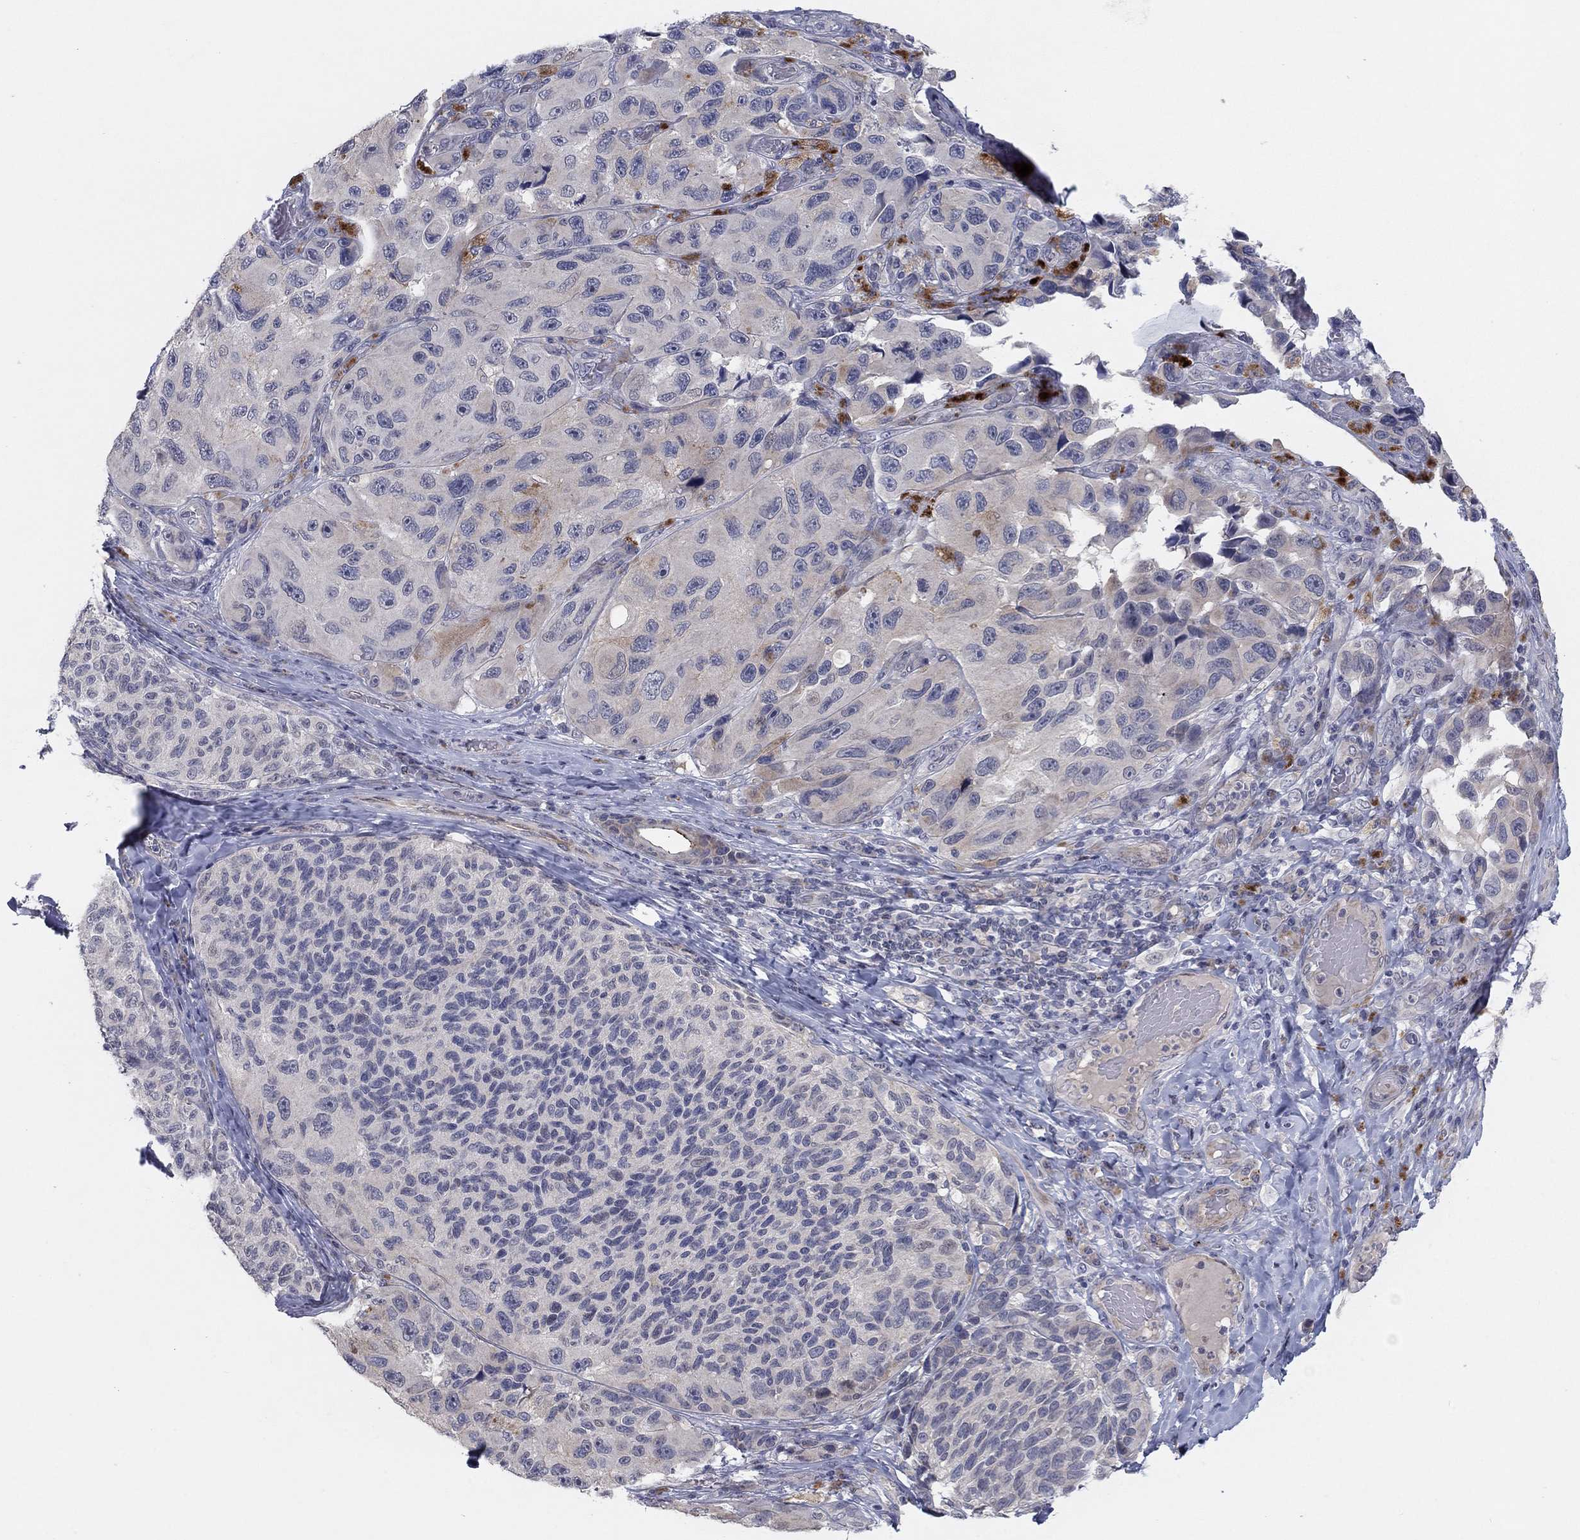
{"staining": {"intensity": "negative", "quantity": "none", "location": "none"}, "tissue": "melanoma", "cell_type": "Tumor cells", "image_type": "cancer", "snomed": [{"axis": "morphology", "description": "Malignant melanoma, NOS"}, {"axis": "topography", "description": "Skin"}], "caption": "The IHC histopathology image has no significant staining in tumor cells of melanoma tissue. (DAB immunohistochemistry (IHC), high magnification).", "gene": "AMN1", "patient": {"sex": "female", "age": 73}}